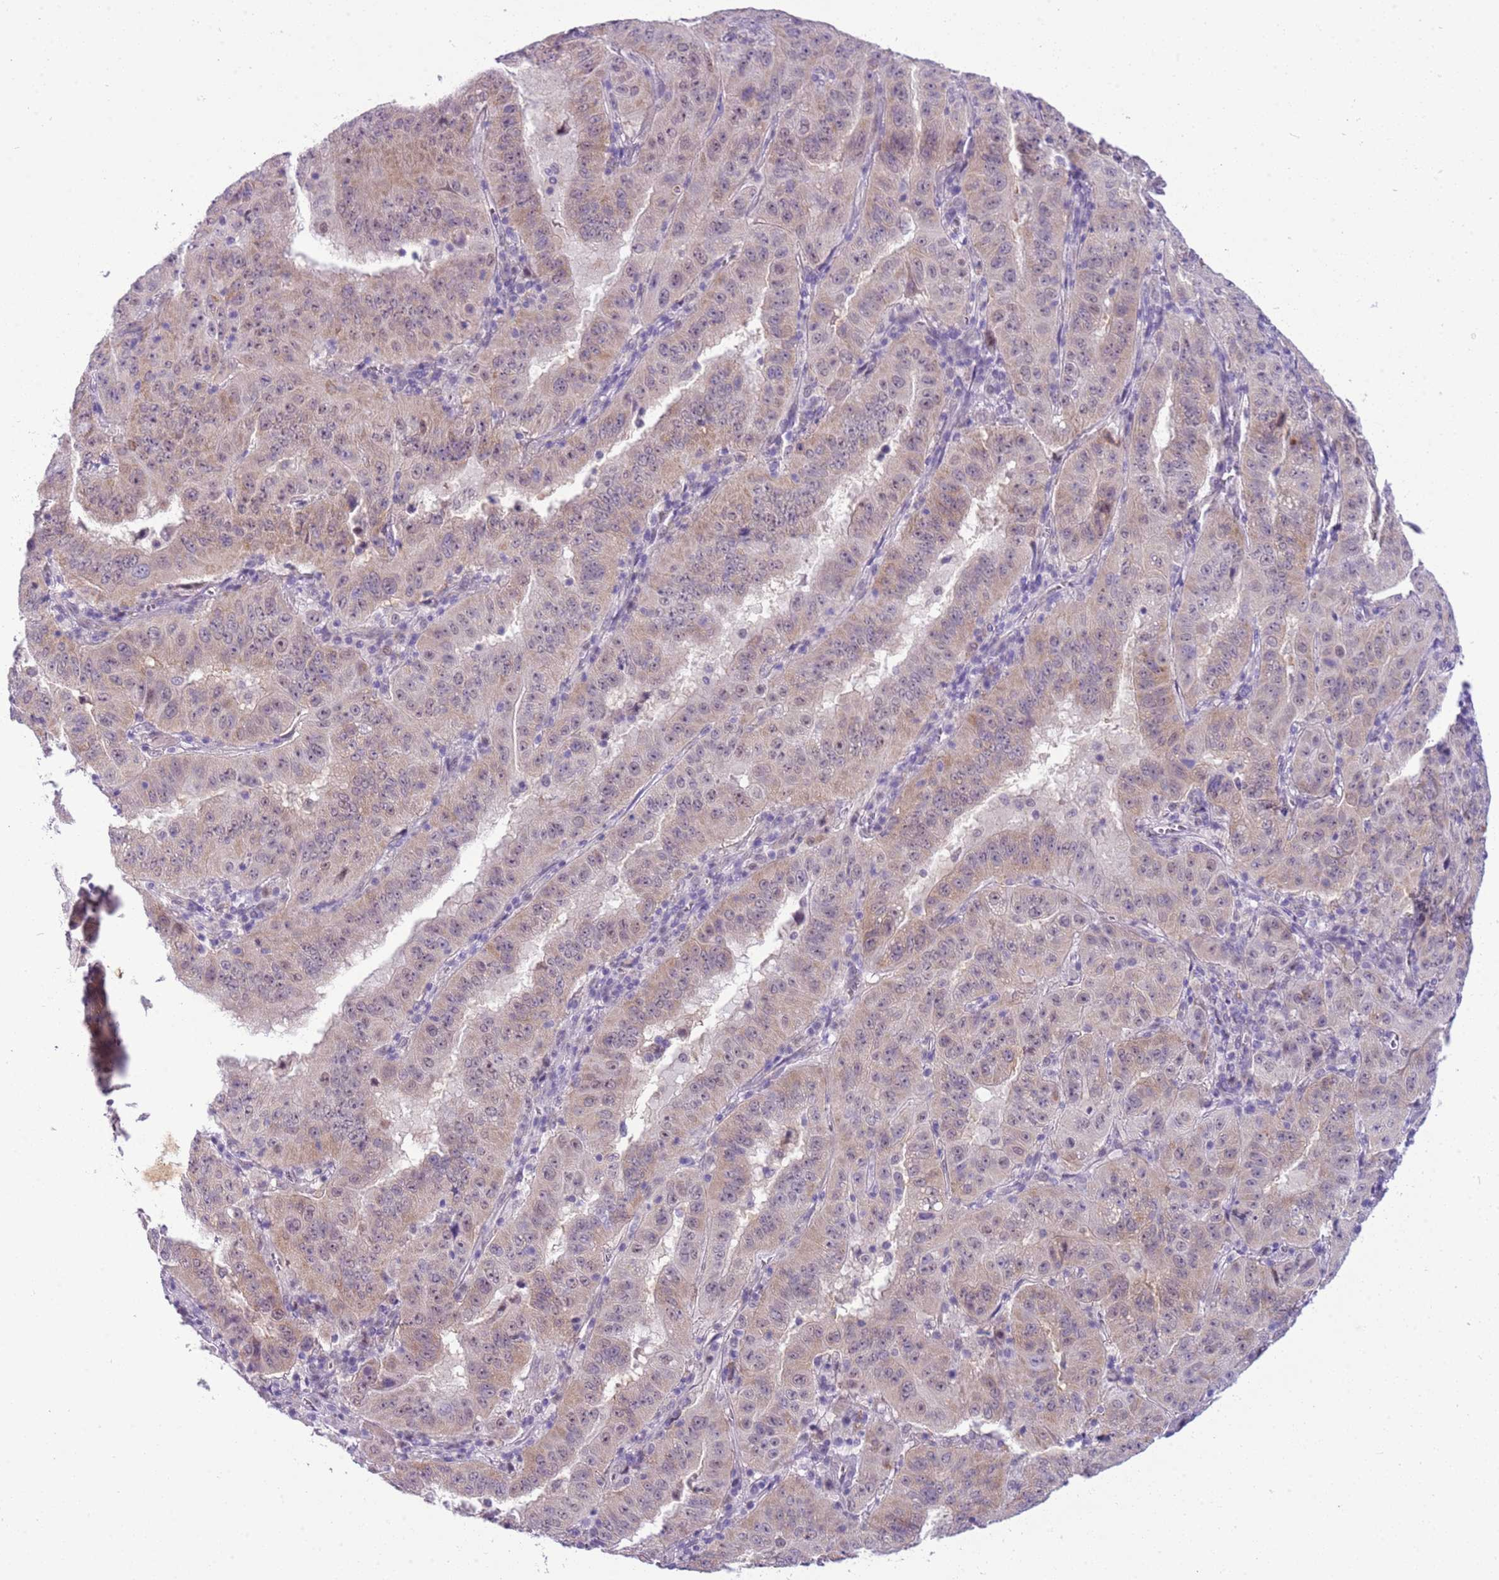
{"staining": {"intensity": "negative", "quantity": "none", "location": "none"}, "tissue": "pancreatic cancer", "cell_type": "Tumor cells", "image_type": "cancer", "snomed": [{"axis": "morphology", "description": "Adenocarcinoma, NOS"}, {"axis": "topography", "description": "Pancreas"}], "caption": "This is a image of immunohistochemistry staining of pancreatic cancer (adenocarcinoma), which shows no positivity in tumor cells.", "gene": "FAM120C", "patient": {"sex": "male", "age": 63}}